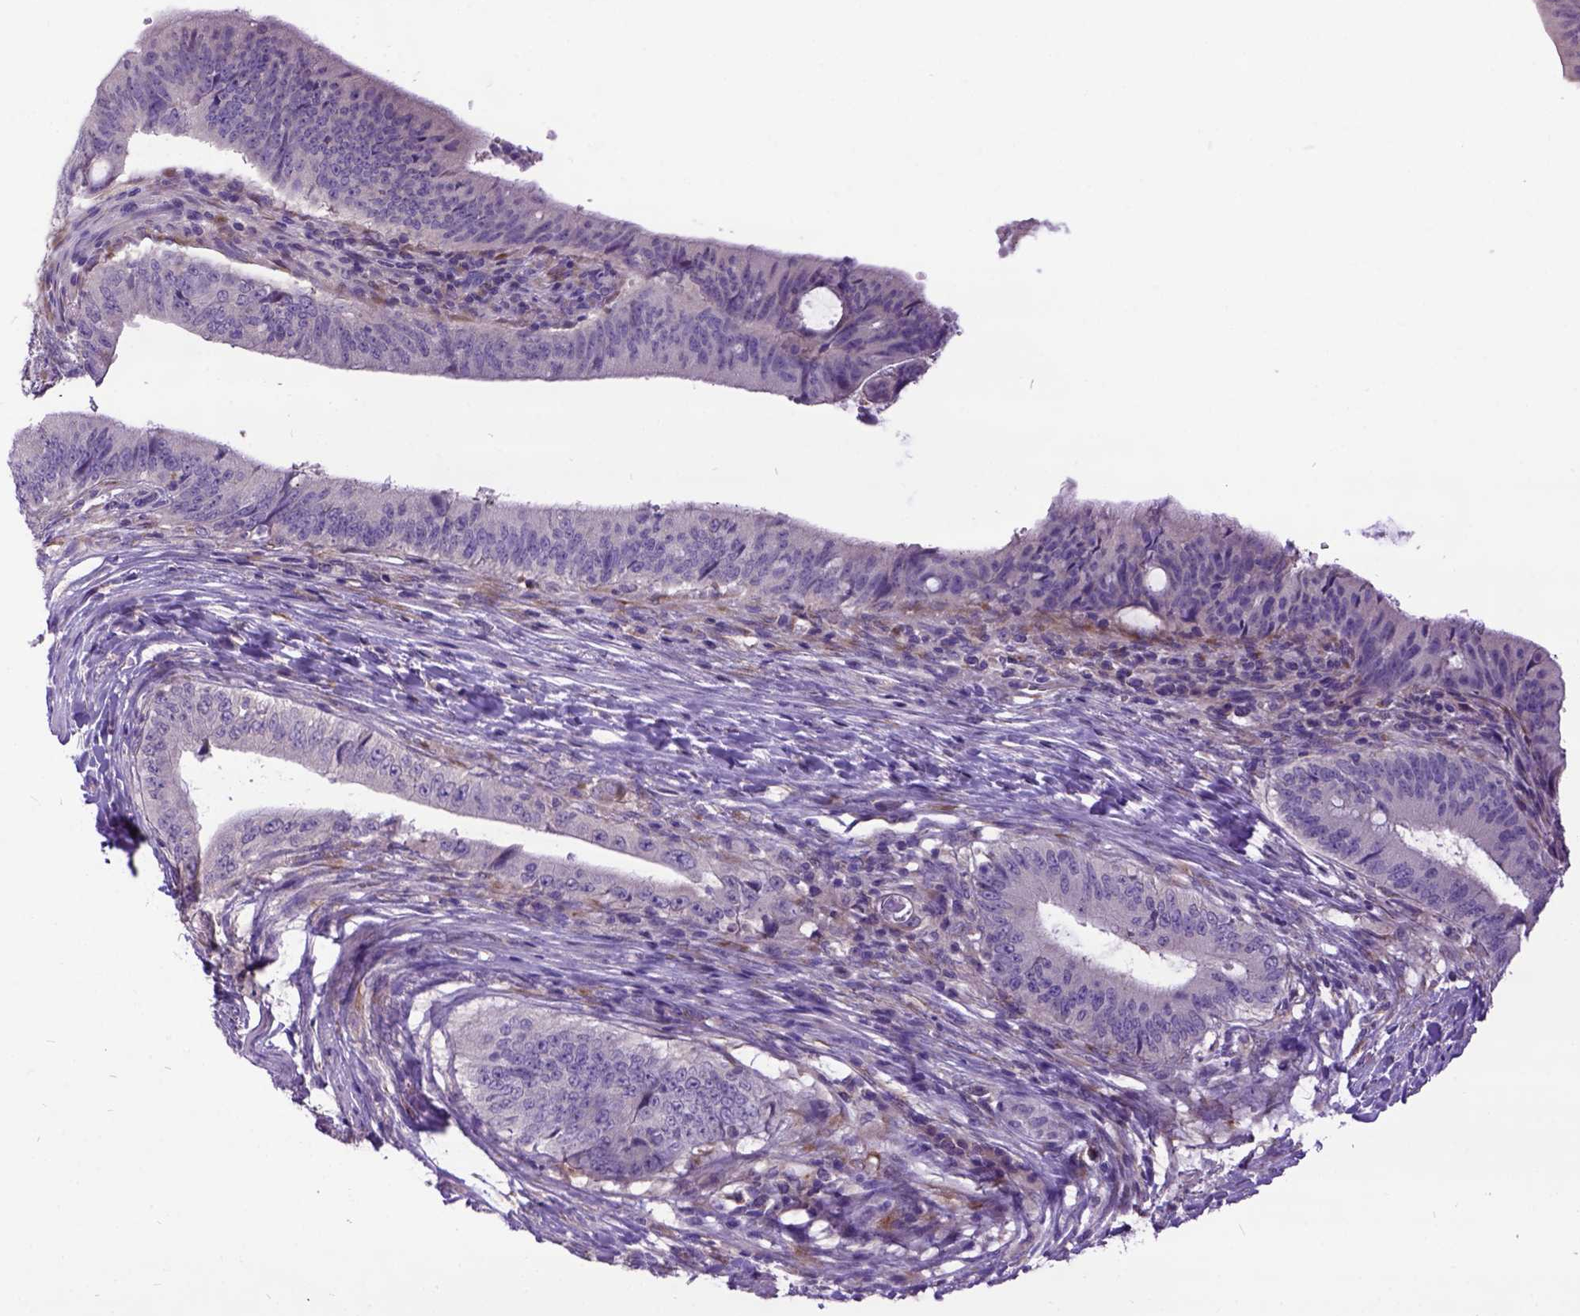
{"staining": {"intensity": "negative", "quantity": "none", "location": "none"}, "tissue": "colorectal cancer", "cell_type": "Tumor cells", "image_type": "cancer", "snomed": [{"axis": "morphology", "description": "Adenocarcinoma, NOS"}, {"axis": "topography", "description": "Colon"}], "caption": "This is an immunohistochemistry (IHC) image of human adenocarcinoma (colorectal). There is no staining in tumor cells.", "gene": "NEK5", "patient": {"sex": "female", "age": 43}}